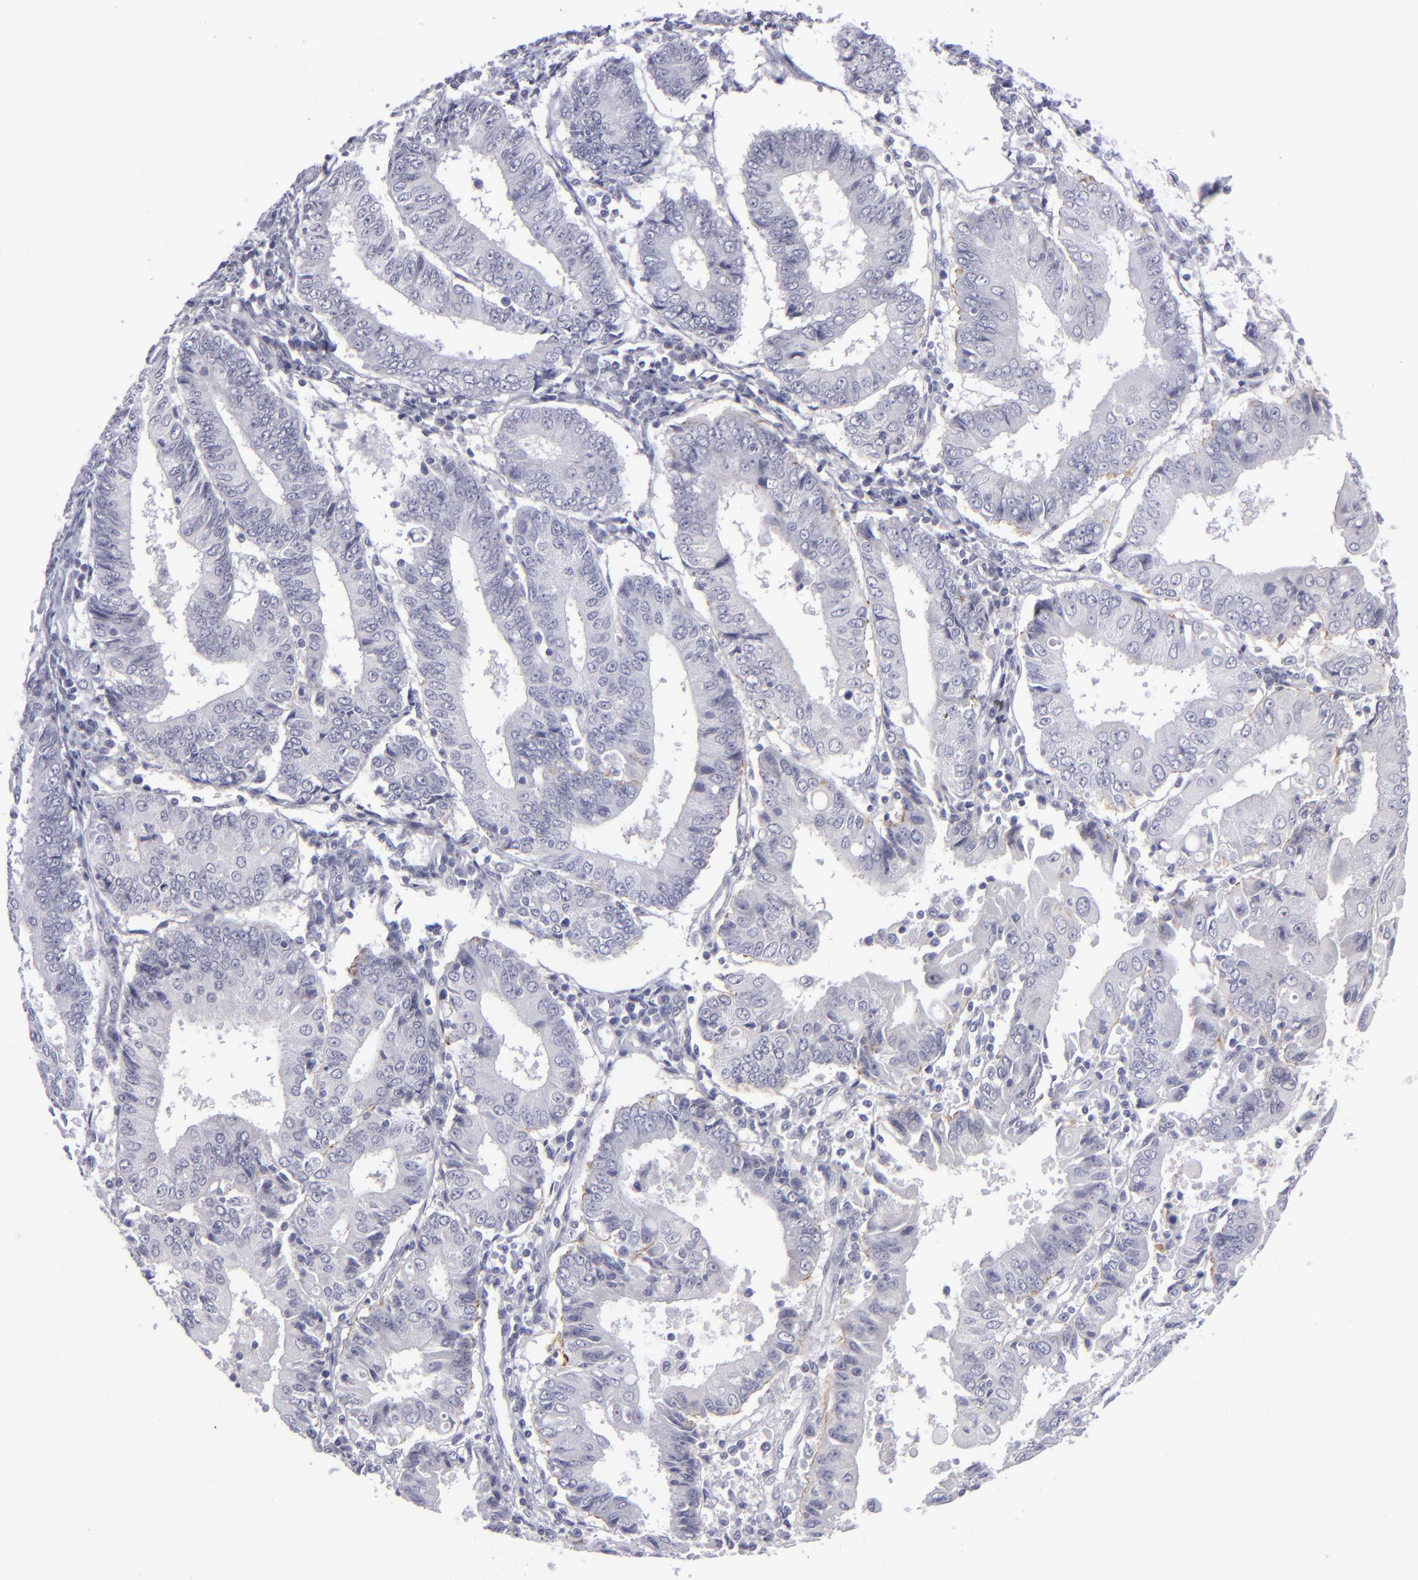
{"staining": {"intensity": "negative", "quantity": "none", "location": "none"}, "tissue": "endometrial cancer", "cell_type": "Tumor cells", "image_type": "cancer", "snomed": [{"axis": "morphology", "description": "Adenocarcinoma, NOS"}, {"axis": "topography", "description": "Endometrium"}], "caption": "Immunohistochemical staining of adenocarcinoma (endometrial) exhibits no significant expression in tumor cells. The staining was performed using DAB (3,3'-diaminobenzidine) to visualize the protein expression in brown, while the nuclei were stained in blue with hematoxylin (Magnification: 20x).", "gene": "ITGB4", "patient": {"sex": "female", "age": 75}}